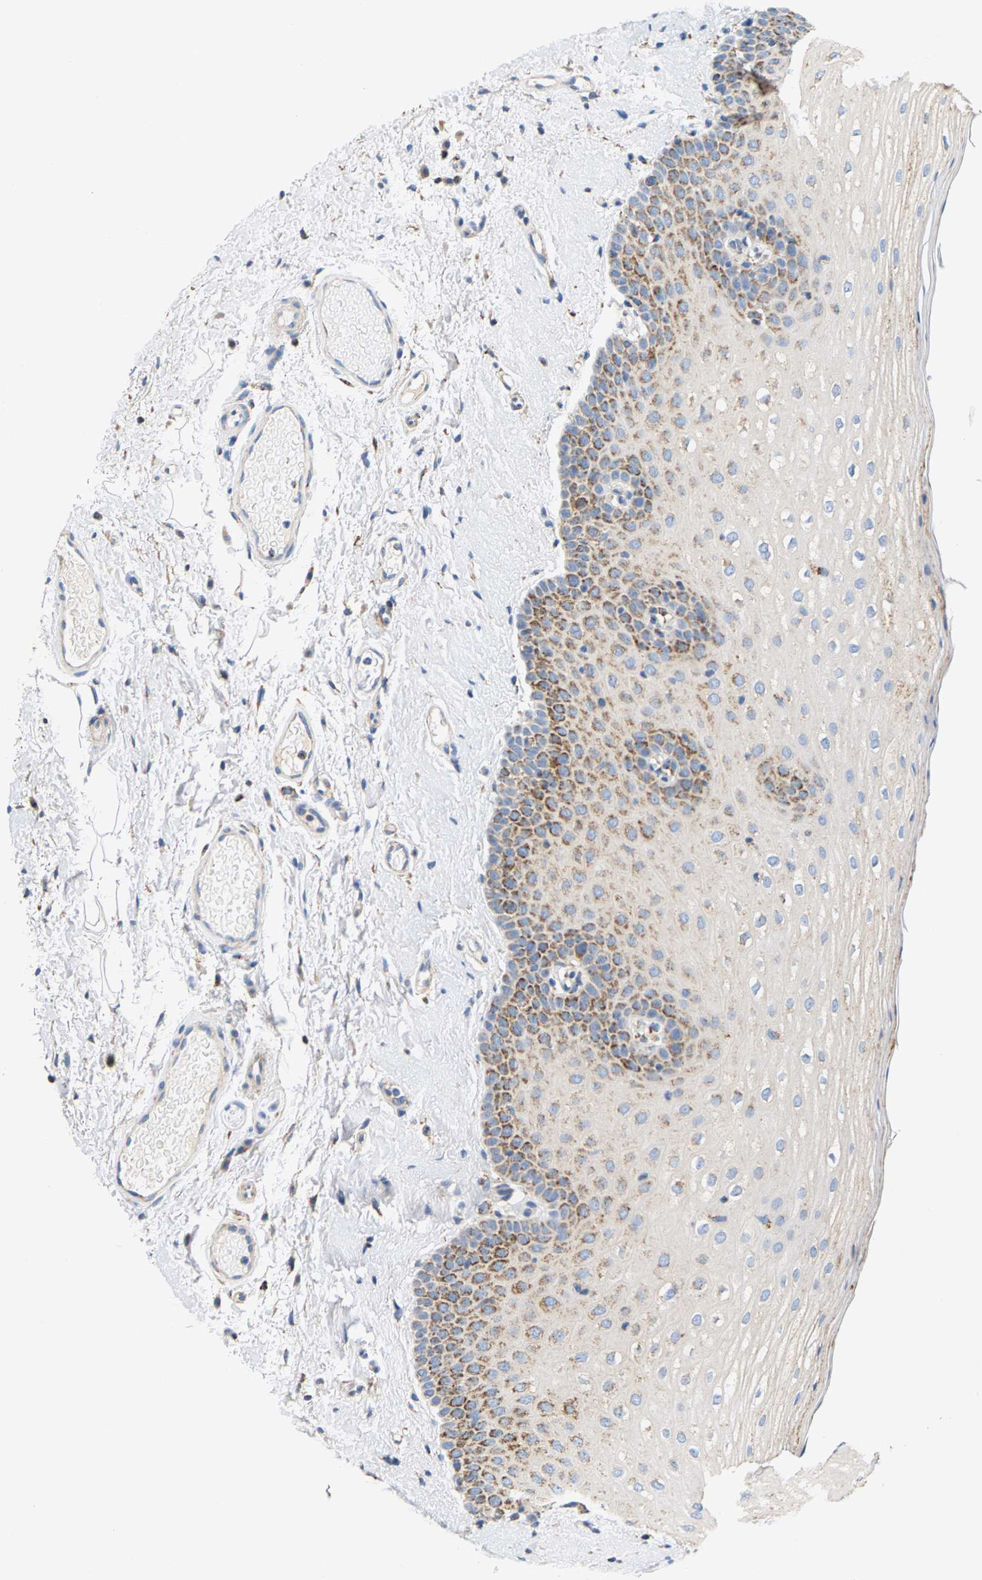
{"staining": {"intensity": "moderate", "quantity": "25%-75%", "location": "cytoplasmic/membranous"}, "tissue": "oral mucosa", "cell_type": "Squamous epithelial cells", "image_type": "normal", "snomed": [{"axis": "morphology", "description": "Normal tissue, NOS"}, {"axis": "topography", "description": "Skin"}, {"axis": "topography", "description": "Oral tissue"}], "caption": "This image demonstrates immunohistochemistry staining of normal human oral mucosa, with medium moderate cytoplasmic/membranous expression in approximately 25%-75% of squamous epithelial cells.", "gene": "SHMT2", "patient": {"sex": "male", "age": 84}}